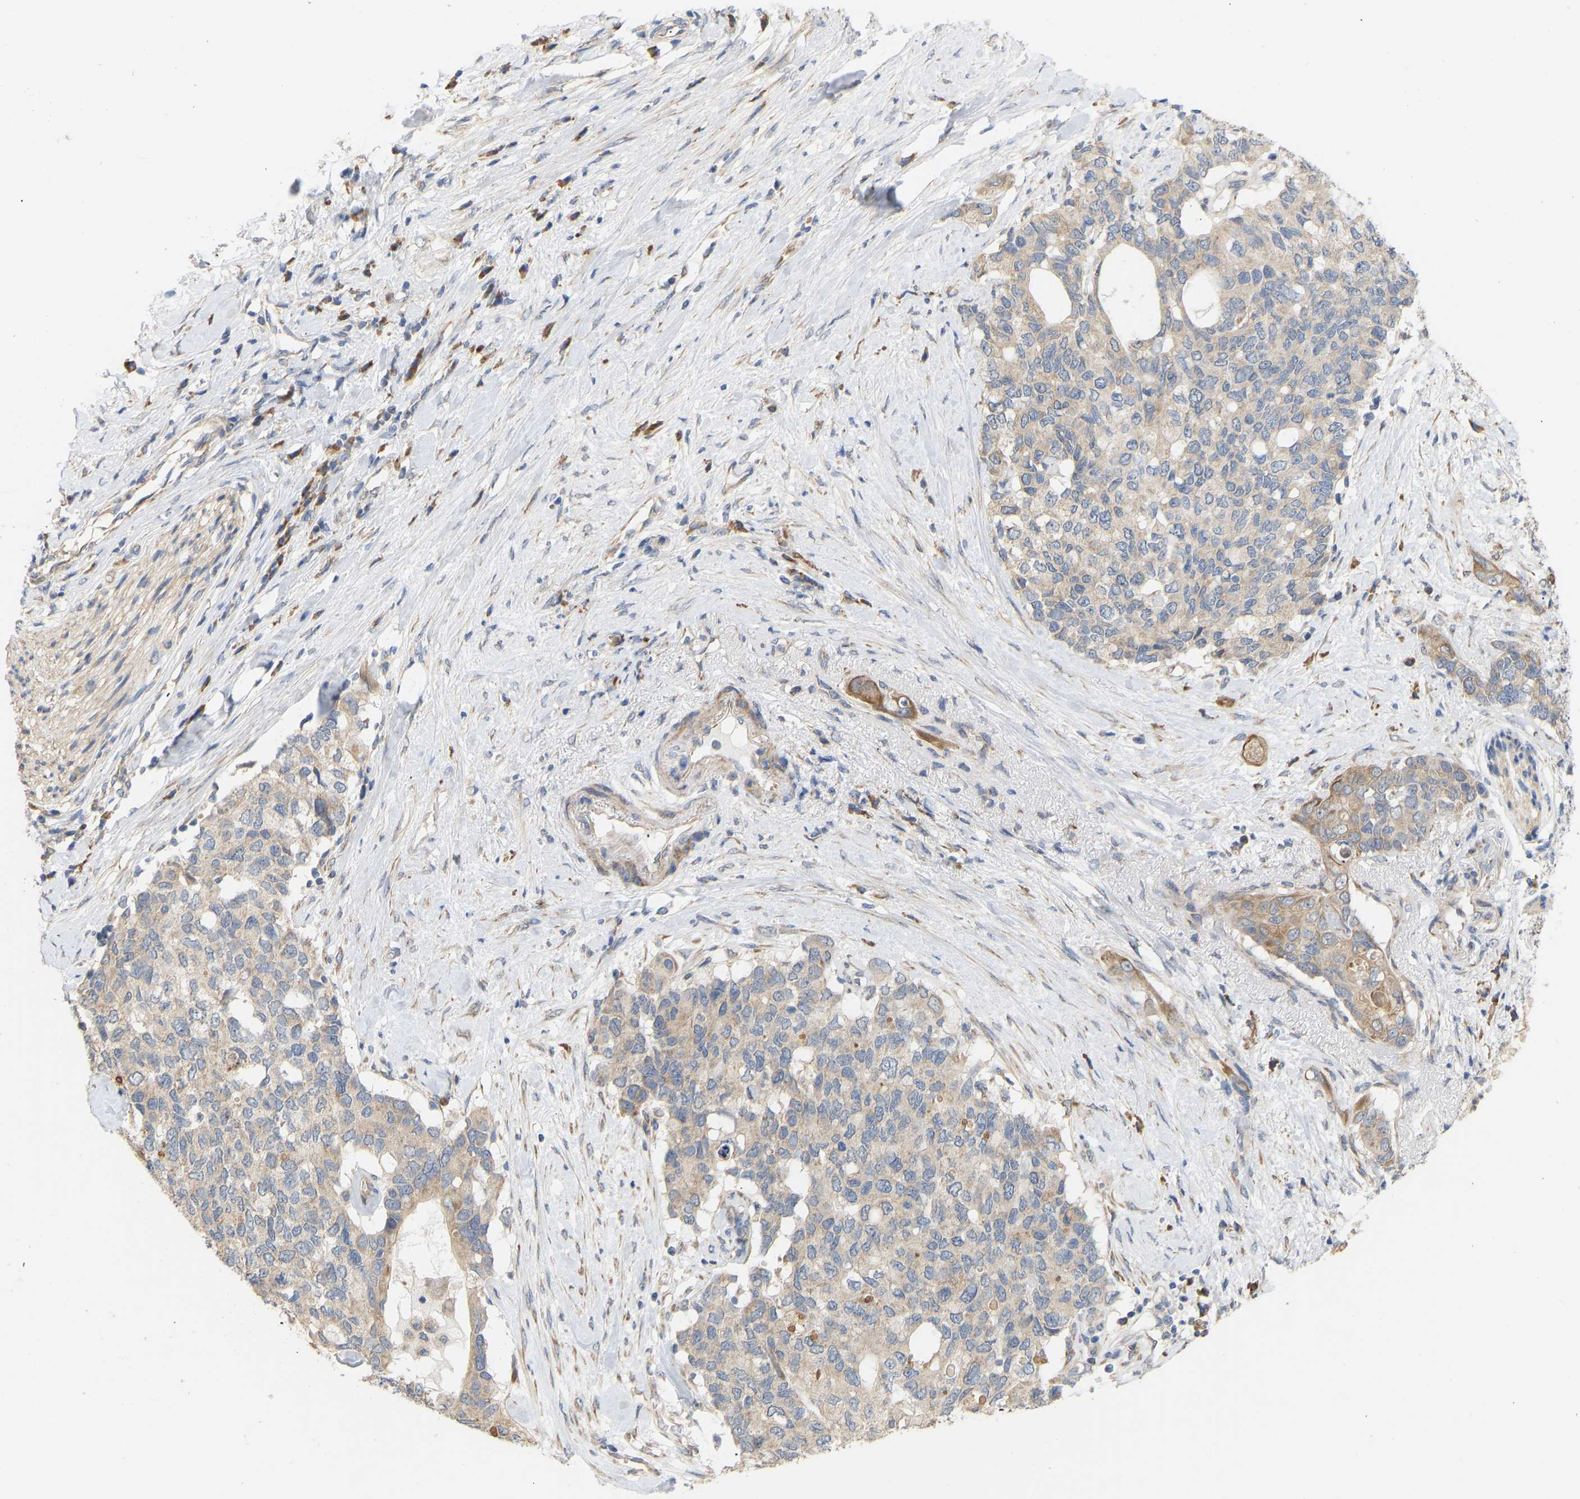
{"staining": {"intensity": "weak", "quantity": "25%-75%", "location": "cytoplasmic/membranous"}, "tissue": "pancreatic cancer", "cell_type": "Tumor cells", "image_type": "cancer", "snomed": [{"axis": "morphology", "description": "Adenocarcinoma, NOS"}, {"axis": "topography", "description": "Pancreas"}], "caption": "Protein expression analysis of human pancreatic adenocarcinoma reveals weak cytoplasmic/membranous expression in about 25%-75% of tumor cells.", "gene": "HACD2", "patient": {"sex": "female", "age": 56}}